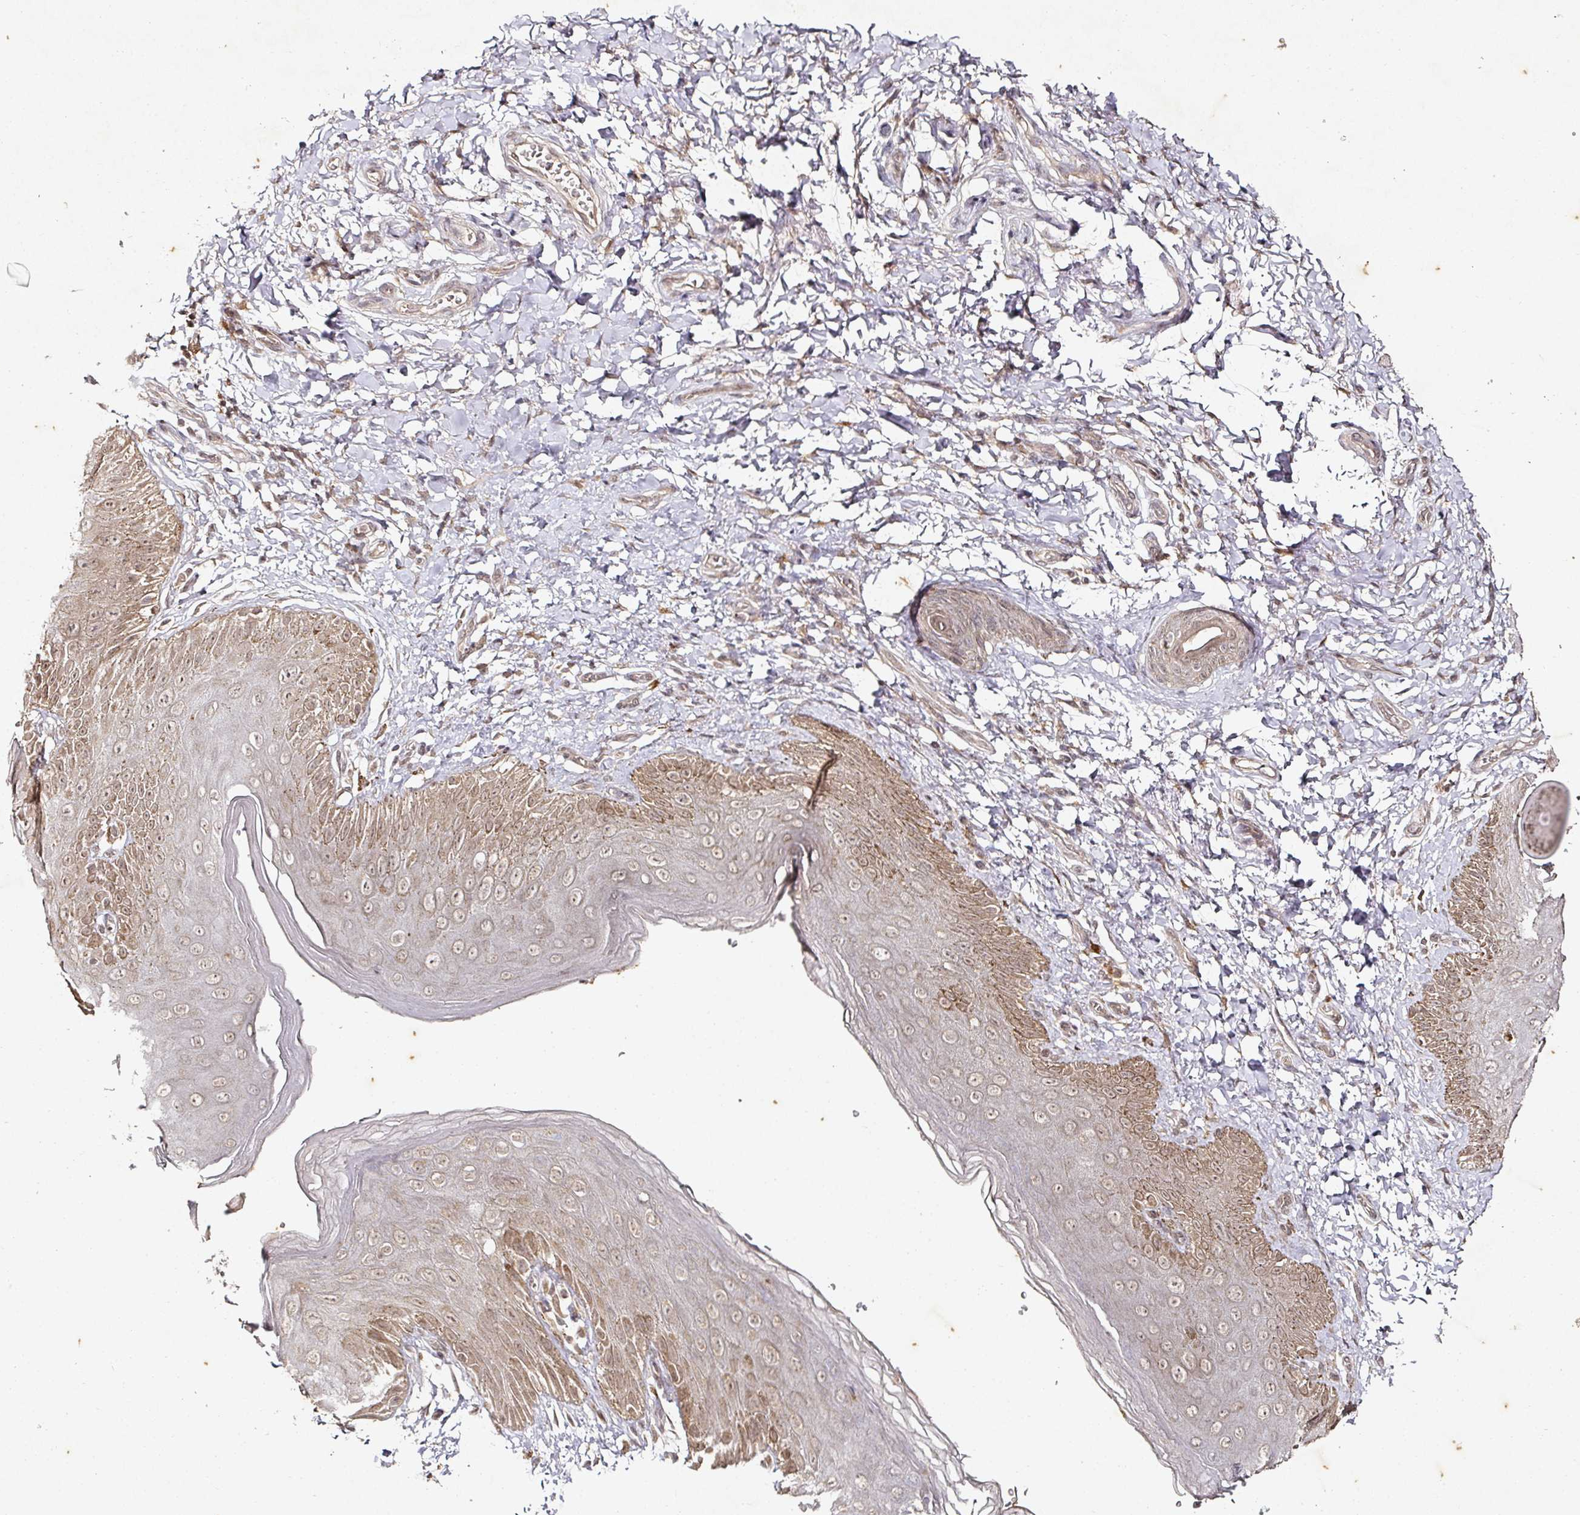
{"staining": {"intensity": "moderate", "quantity": "25%-75%", "location": "cytoplasmic/membranous,nuclear"}, "tissue": "skin", "cell_type": "Epidermal cells", "image_type": "normal", "snomed": [{"axis": "morphology", "description": "Normal tissue, NOS"}, {"axis": "topography", "description": "Anal"}], "caption": "Protein staining of normal skin shows moderate cytoplasmic/membranous,nuclear expression in about 25%-75% of epidermal cells.", "gene": "CAPN5", "patient": {"sex": "male", "age": 44}}